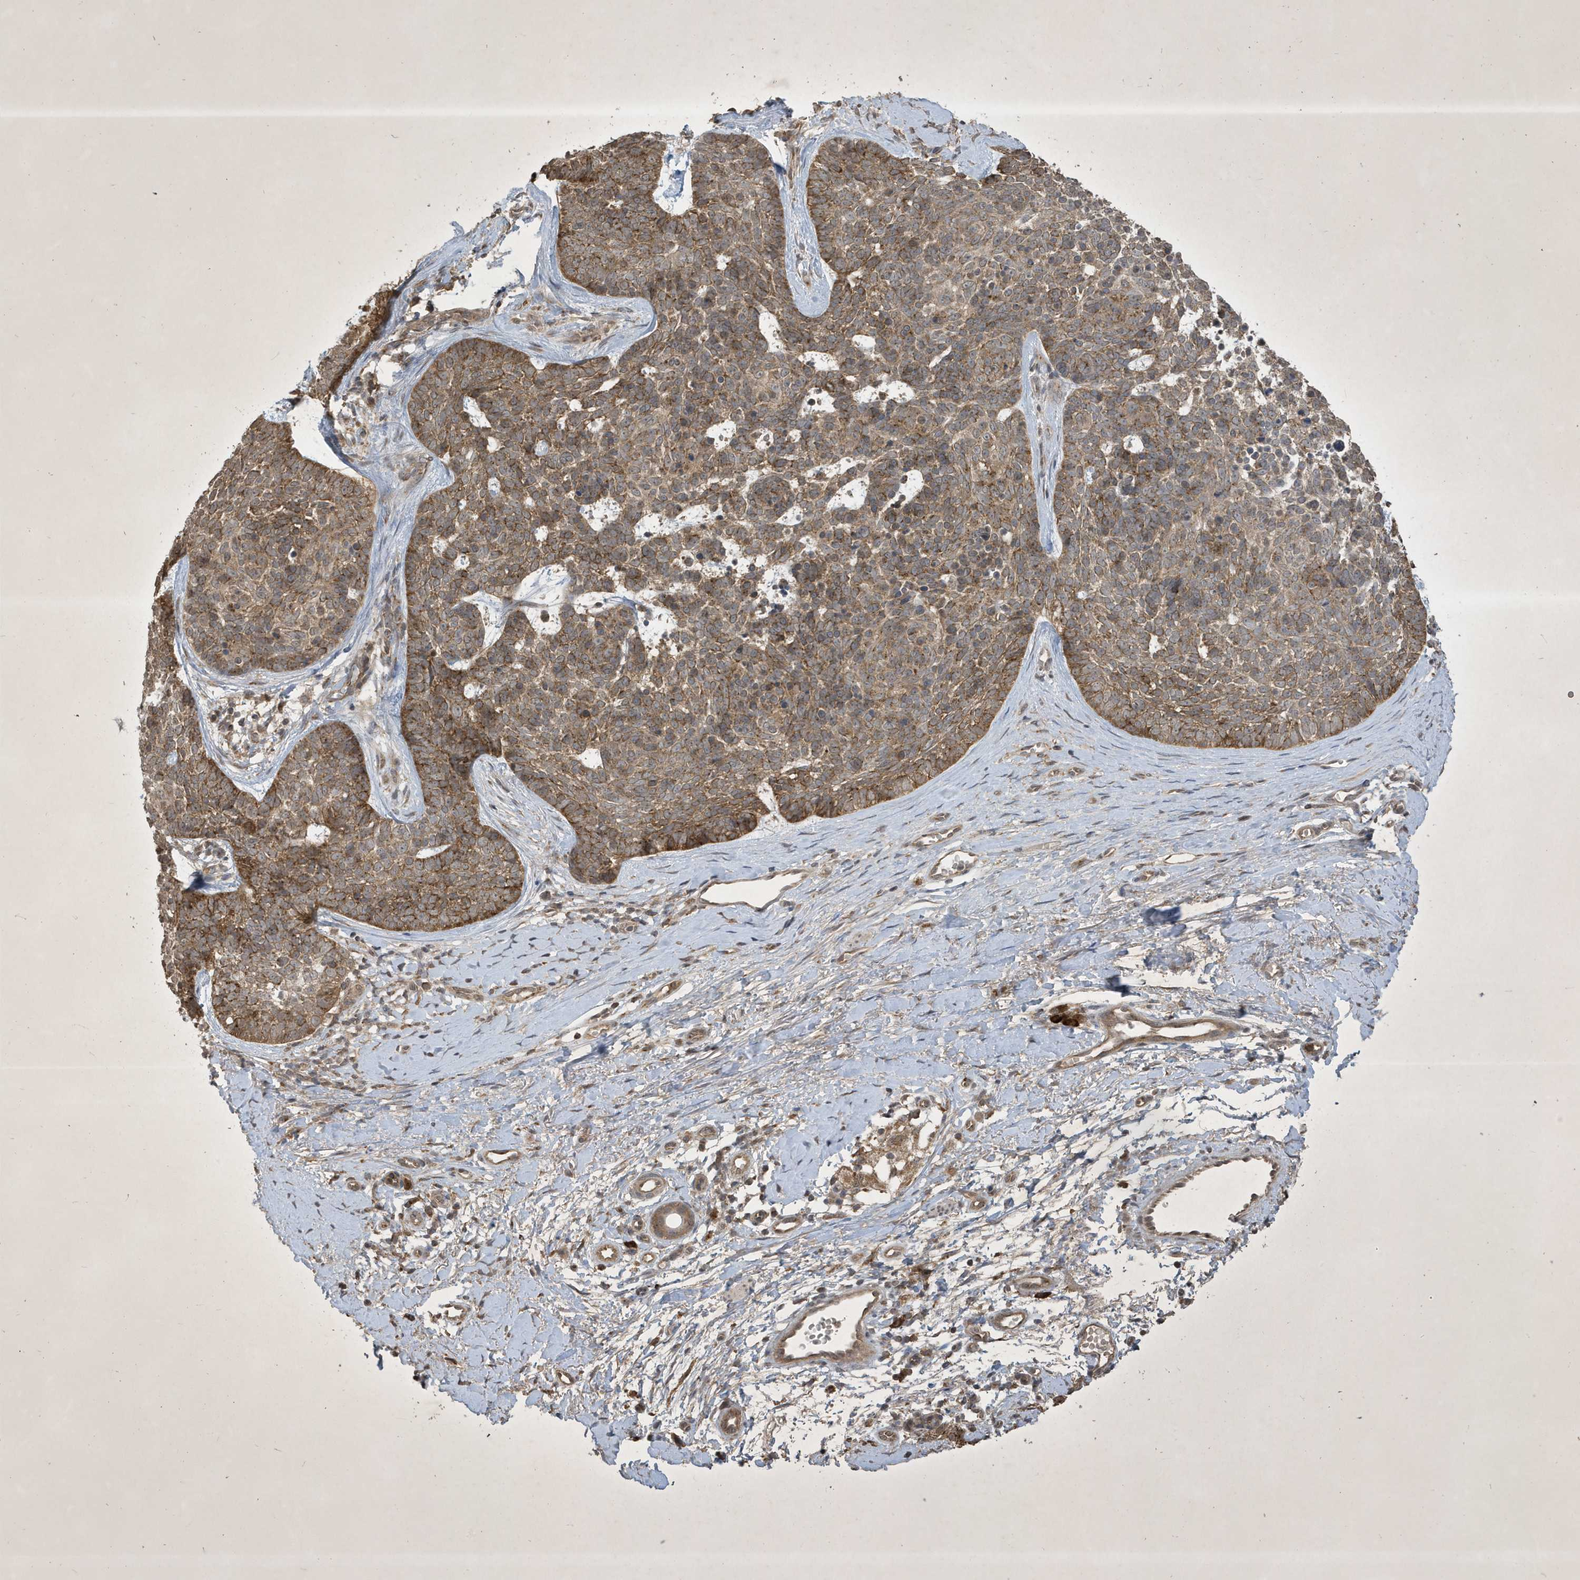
{"staining": {"intensity": "moderate", "quantity": ">75%", "location": "cytoplasmic/membranous"}, "tissue": "skin cancer", "cell_type": "Tumor cells", "image_type": "cancer", "snomed": [{"axis": "morphology", "description": "Basal cell carcinoma"}, {"axis": "topography", "description": "Skin"}], "caption": "There is medium levels of moderate cytoplasmic/membranous staining in tumor cells of skin basal cell carcinoma, as demonstrated by immunohistochemical staining (brown color).", "gene": "STX10", "patient": {"sex": "female", "age": 81}}